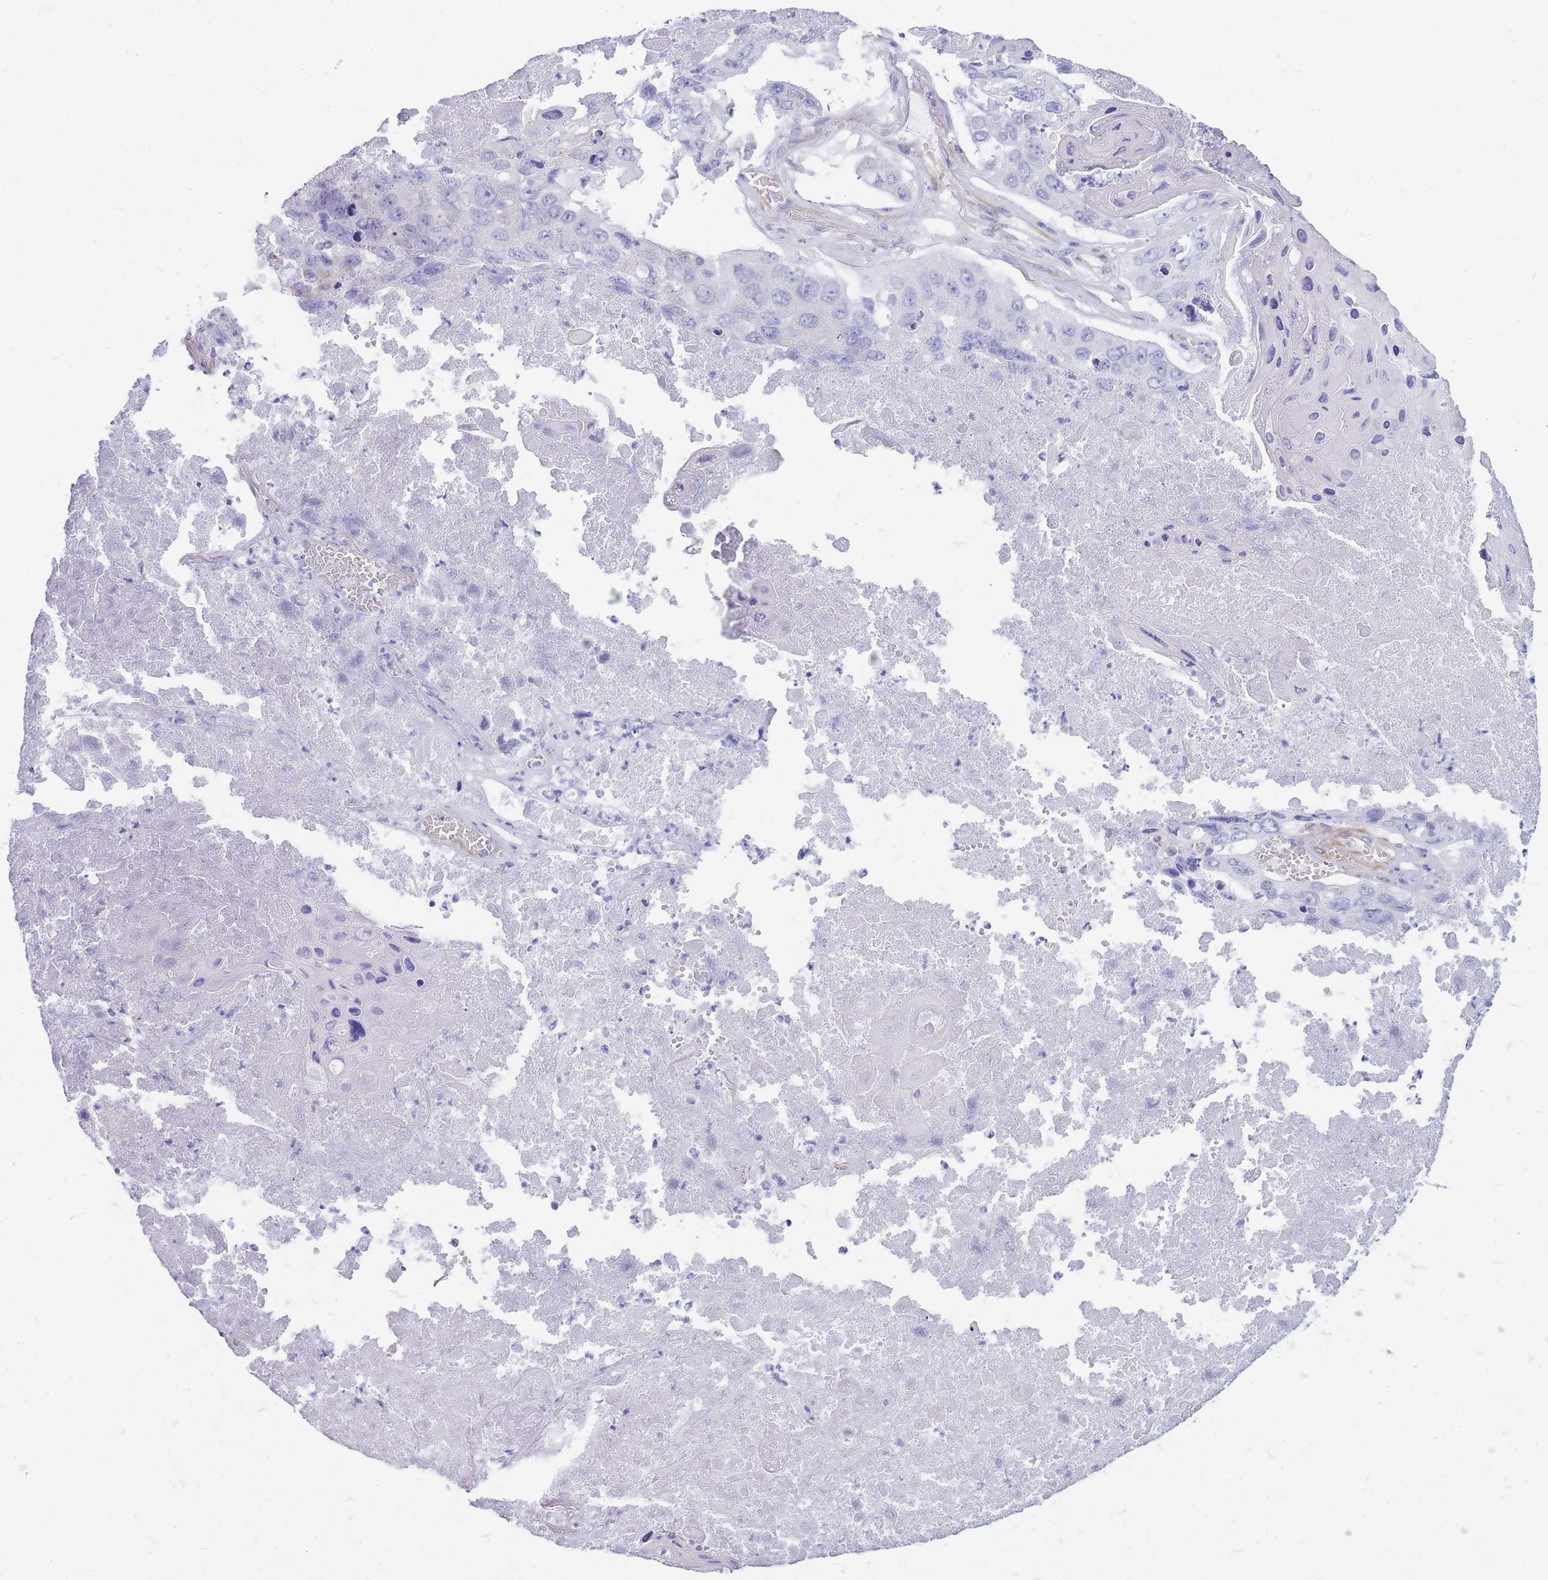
{"staining": {"intensity": "negative", "quantity": "none", "location": "none"}, "tissue": "lung cancer", "cell_type": "Tumor cells", "image_type": "cancer", "snomed": [{"axis": "morphology", "description": "Squamous cell carcinoma, NOS"}, {"axis": "topography", "description": "Lung"}], "caption": "Image shows no protein positivity in tumor cells of lung cancer tissue.", "gene": "MTSS2", "patient": {"sex": "male", "age": 61}}